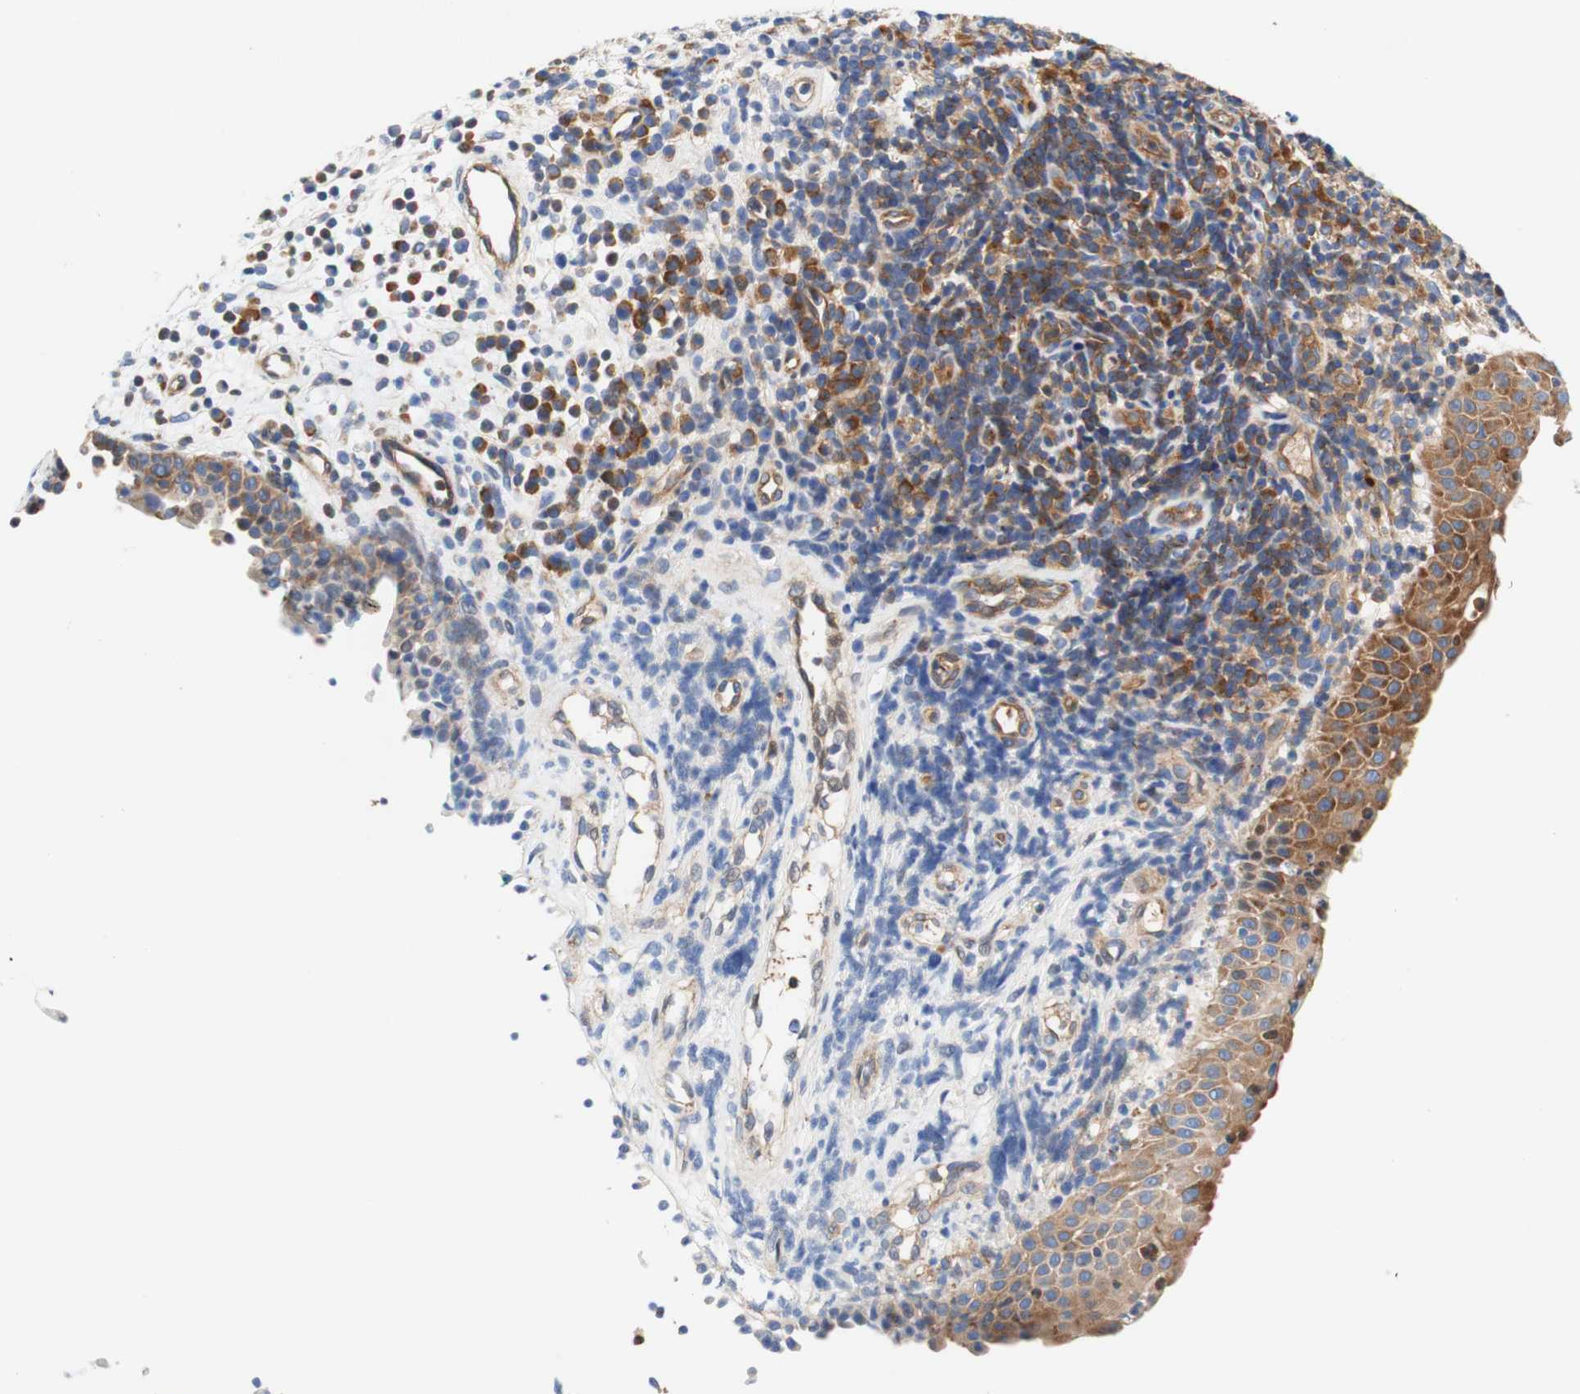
{"staining": {"intensity": "moderate", "quantity": ">75%", "location": "cytoplasmic/membranous"}, "tissue": "nasopharynx", "cell_type": "Respiratory epithelial cells", "image_type": "normal", "snomed": [{"axis": "morphology", "description": "Normal tissue, NOS"}, {"axis": "topography", "description": "Nasopharynx"}], "caption": "Immunohistochemistry (IHC) micrograph of normal nasopharynx: human nasopharynx stained using immunohistochemistry (IHC) demonstrates medium levels of moderate protein expression localized specifically in the cytoplasmic/membranous of respiratory epithelial cells, appearing as a cytoplasmic/membranous brown color.", "gene": "STOM", "patient": {"sex": "female", "age": 51}}